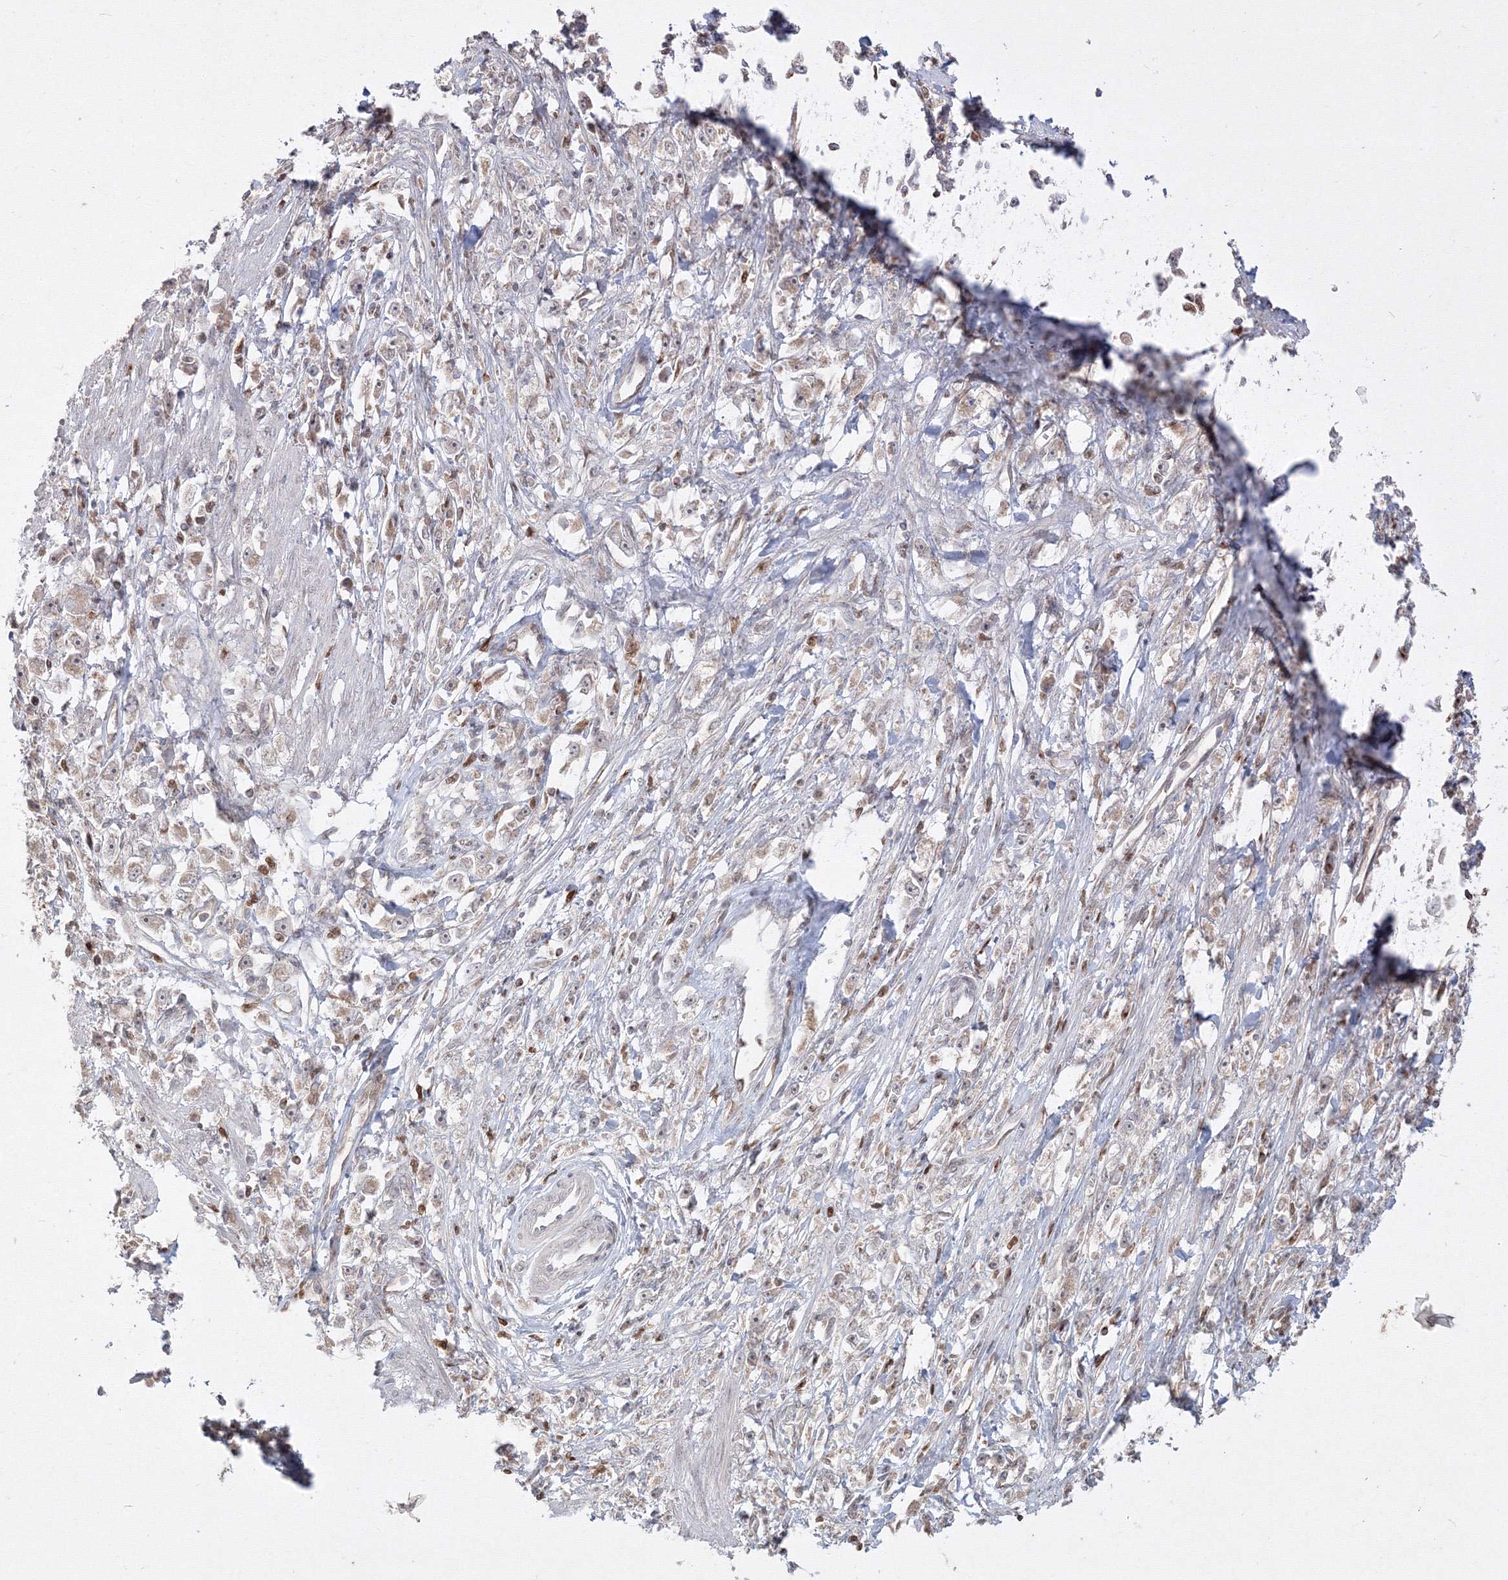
{"staining": {"intensity": "weak", "quantity": "<25%", "location": "cytoplasmic/membranous"}, "tissue": "stomach cancer", "cell_type": "Tumor cells", "image_type": "cancer", "snomed": [{"axis": "morphology", "description": "Adenocarcinoma, NOS"}, {"axis": "topography", "description": "Stomach"}], "caption": "DAB (3,3'-diaminobenzidine) immunohistochemical staining of adenocarcinoma (stomach) reveals no significant staining in tumor cells.", "gene": "TMEM50B", "patient": {"sex": "female", "age": 59}}